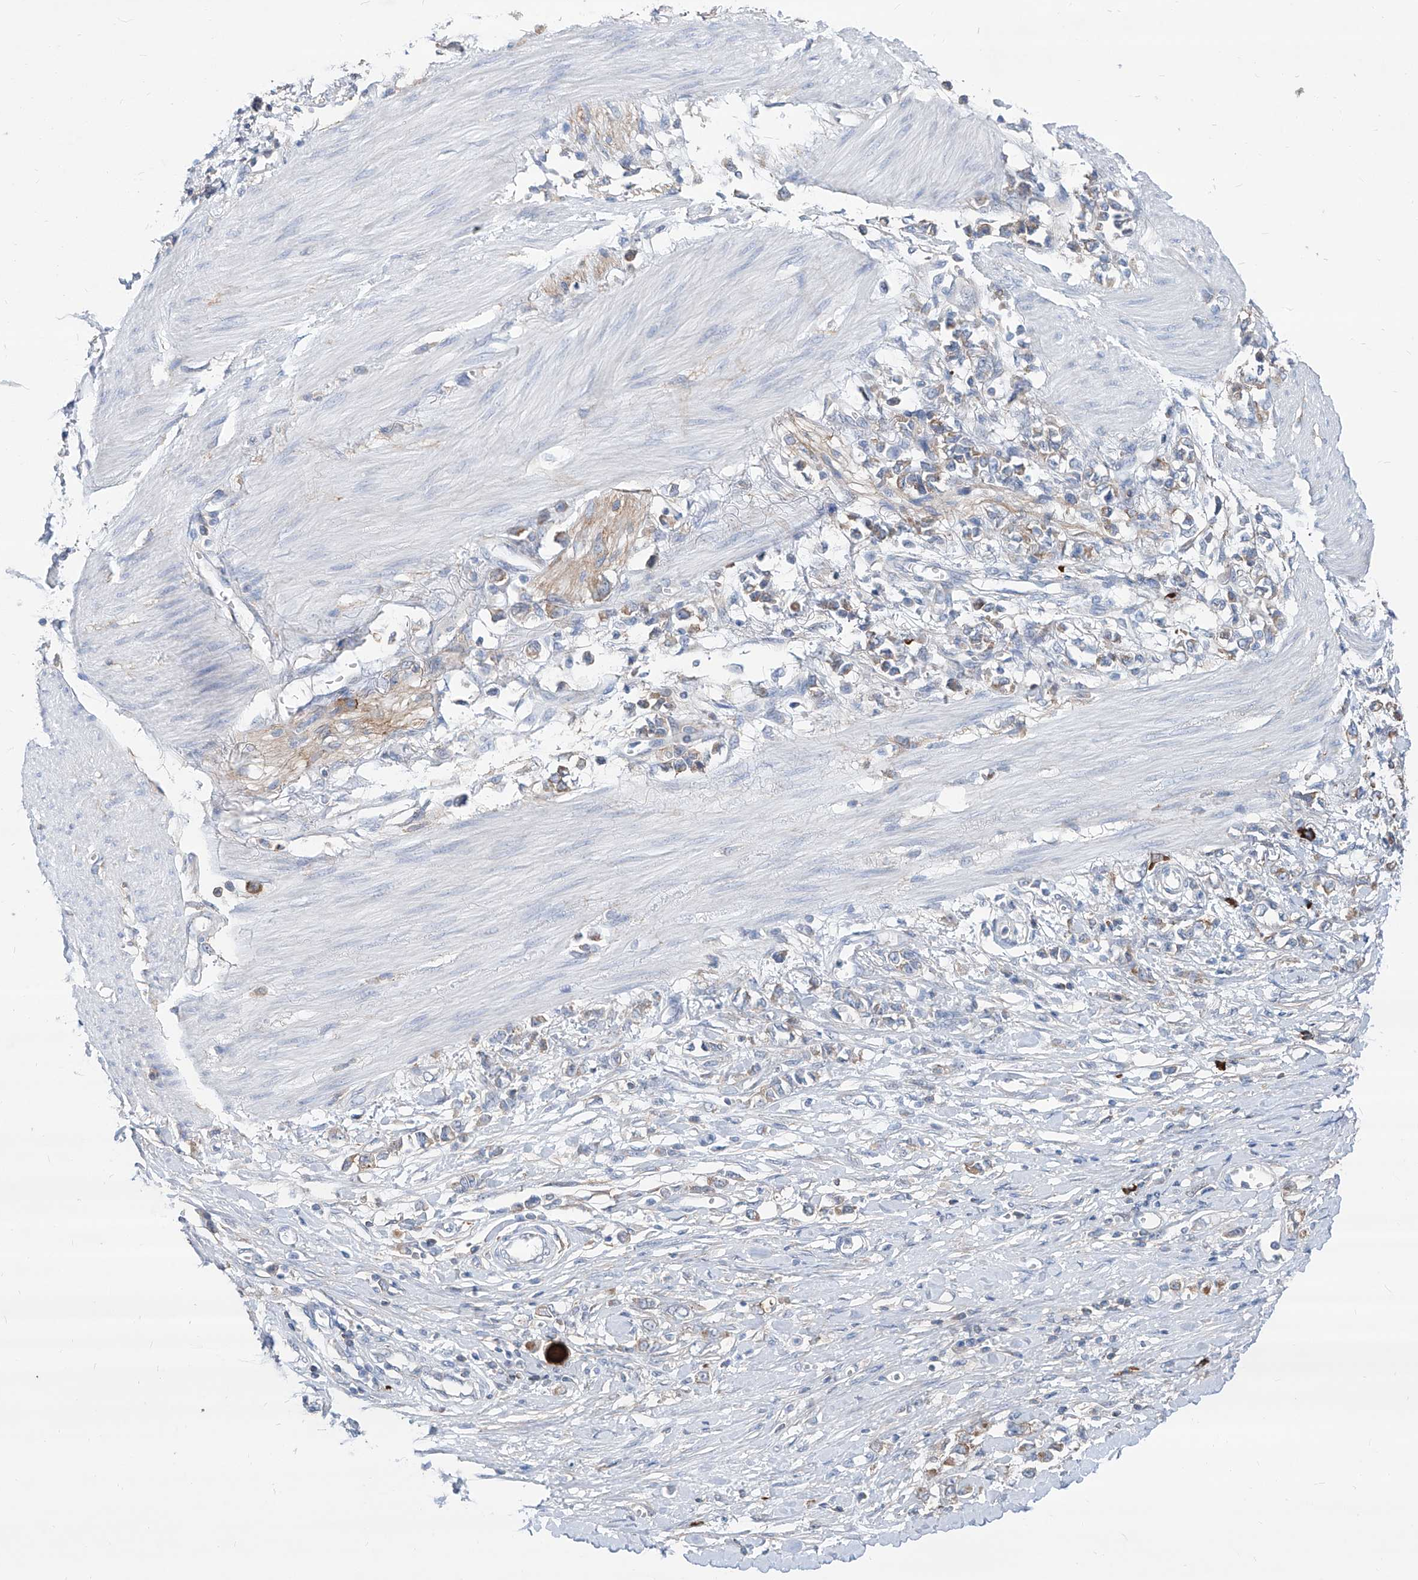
{"staining": {"intensity": "weak", "quantity": "25%-75%", "location": "cytoplasmic/membranous"}, "tissue": "stomach cancer", "cell_type": "Tumor cells", "image_type": "cancer", "snomed": [{"axis": "morphology", "description": "Adenocarcinoma, NOS"}, {"axis": "topography", "description": "Stomach"}], "caption": "DAB (3,3'-diaminobenzidine) immunohistochemical staining of adenocarcinoma (stomach) displays weak cytoplasmic/membranous protein staining in approximately 25%-75% of tumor cells.", "gene": "AKAP10", "patient": {"sex": "female", "age": 76}}